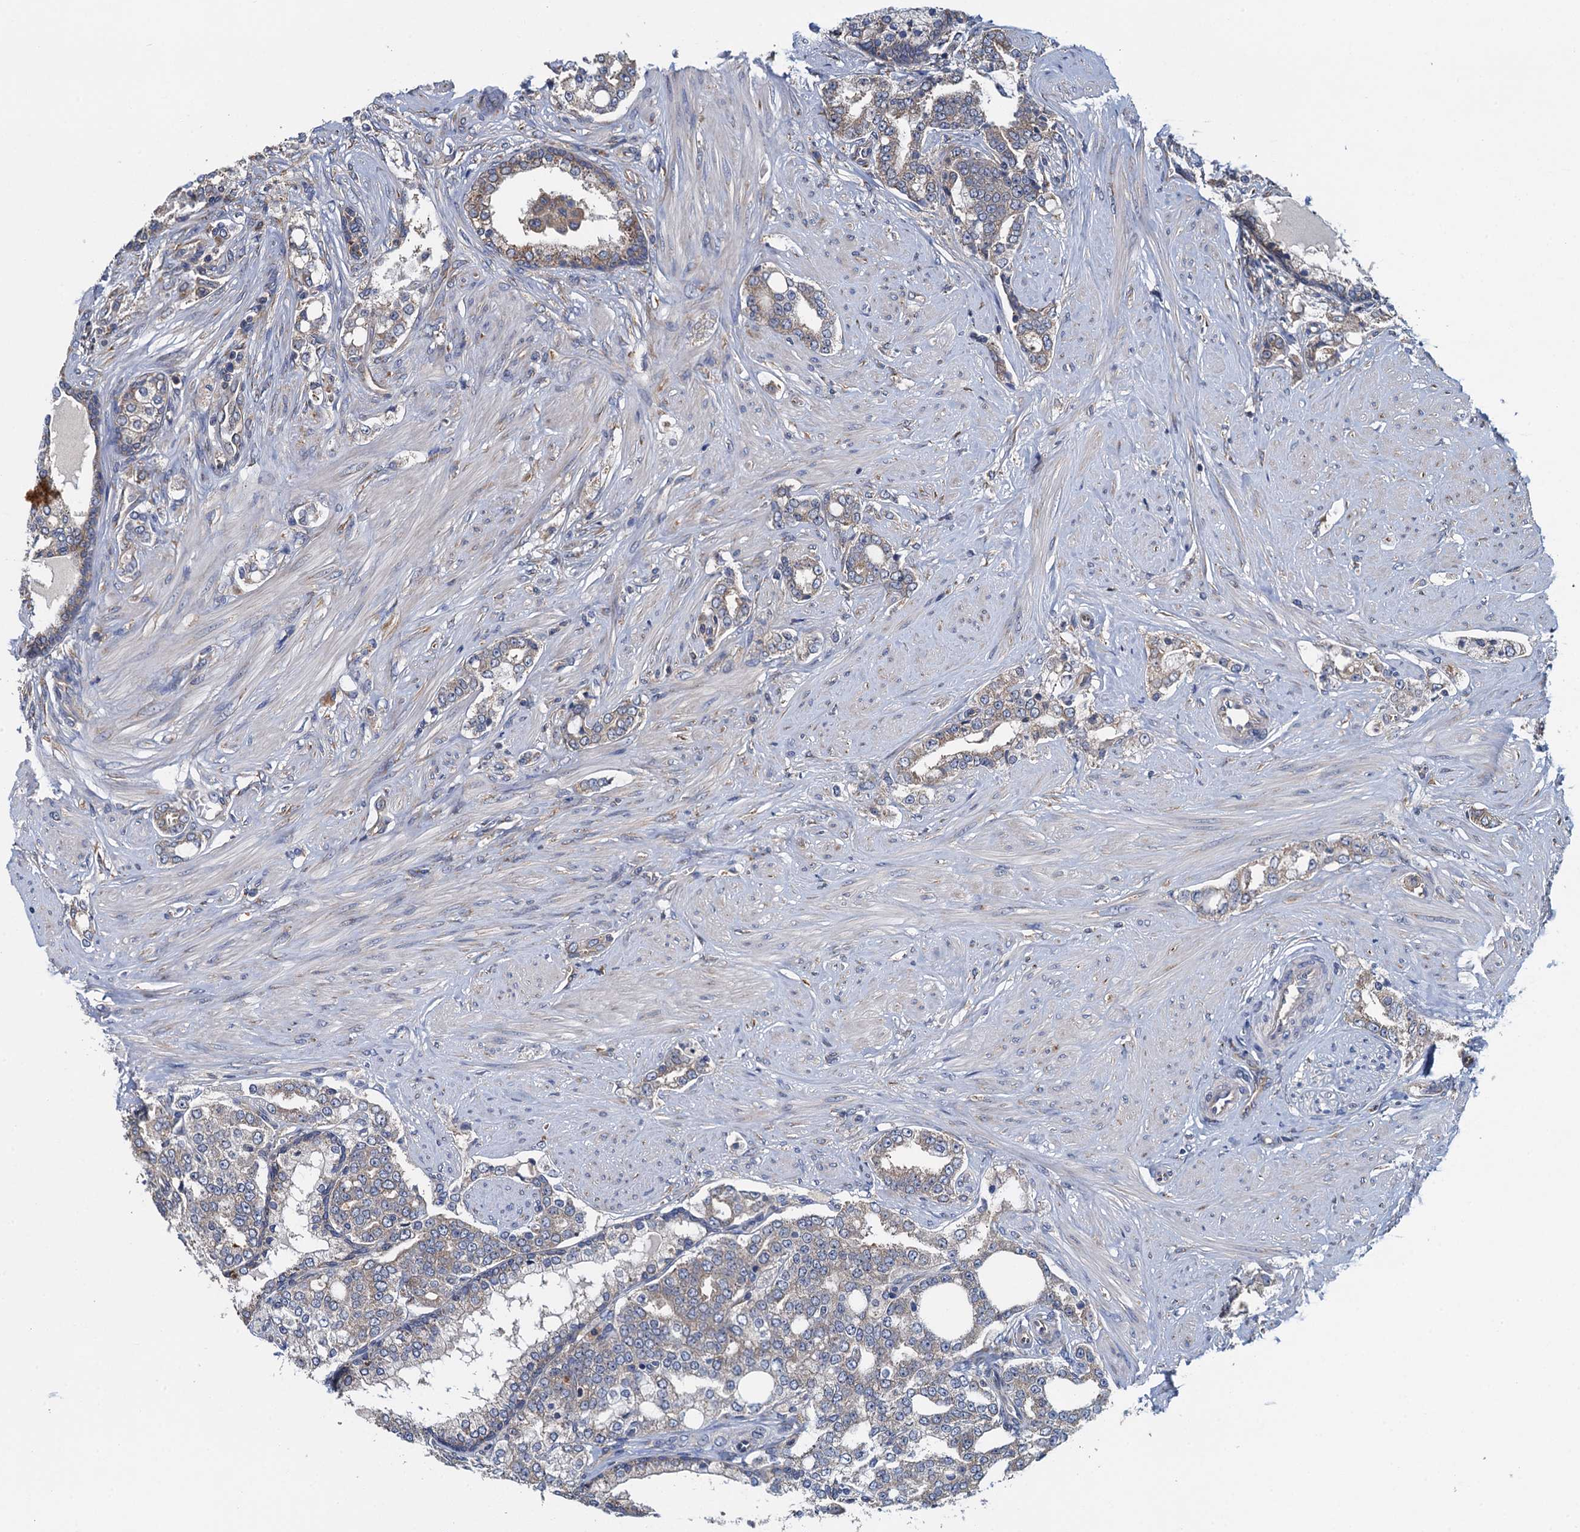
{"staining": {"intensity": "weak", "quantity": "25%-75%", "location": "cytoplasmic/membranous"}, "tissue": "prostate cancer", "cell_type": "Tumor cells", "image_type": "cancer", "snomed": [{"axis": "morphology", "description": "Adenocarcinoma, High grade"}, {"axis": "topography", "description": "Prostate"}], "caption": "Immunohistochemistry image of human prostate cancer (high-grade adenocarcinoma) stained for a protein (brown), which shows low levels of weak cytoplasmic/membranous staining in about 25%-75% of tumor cells.", "gene": "ADCY9", "patient": {"sex": "male", "age": 64}}